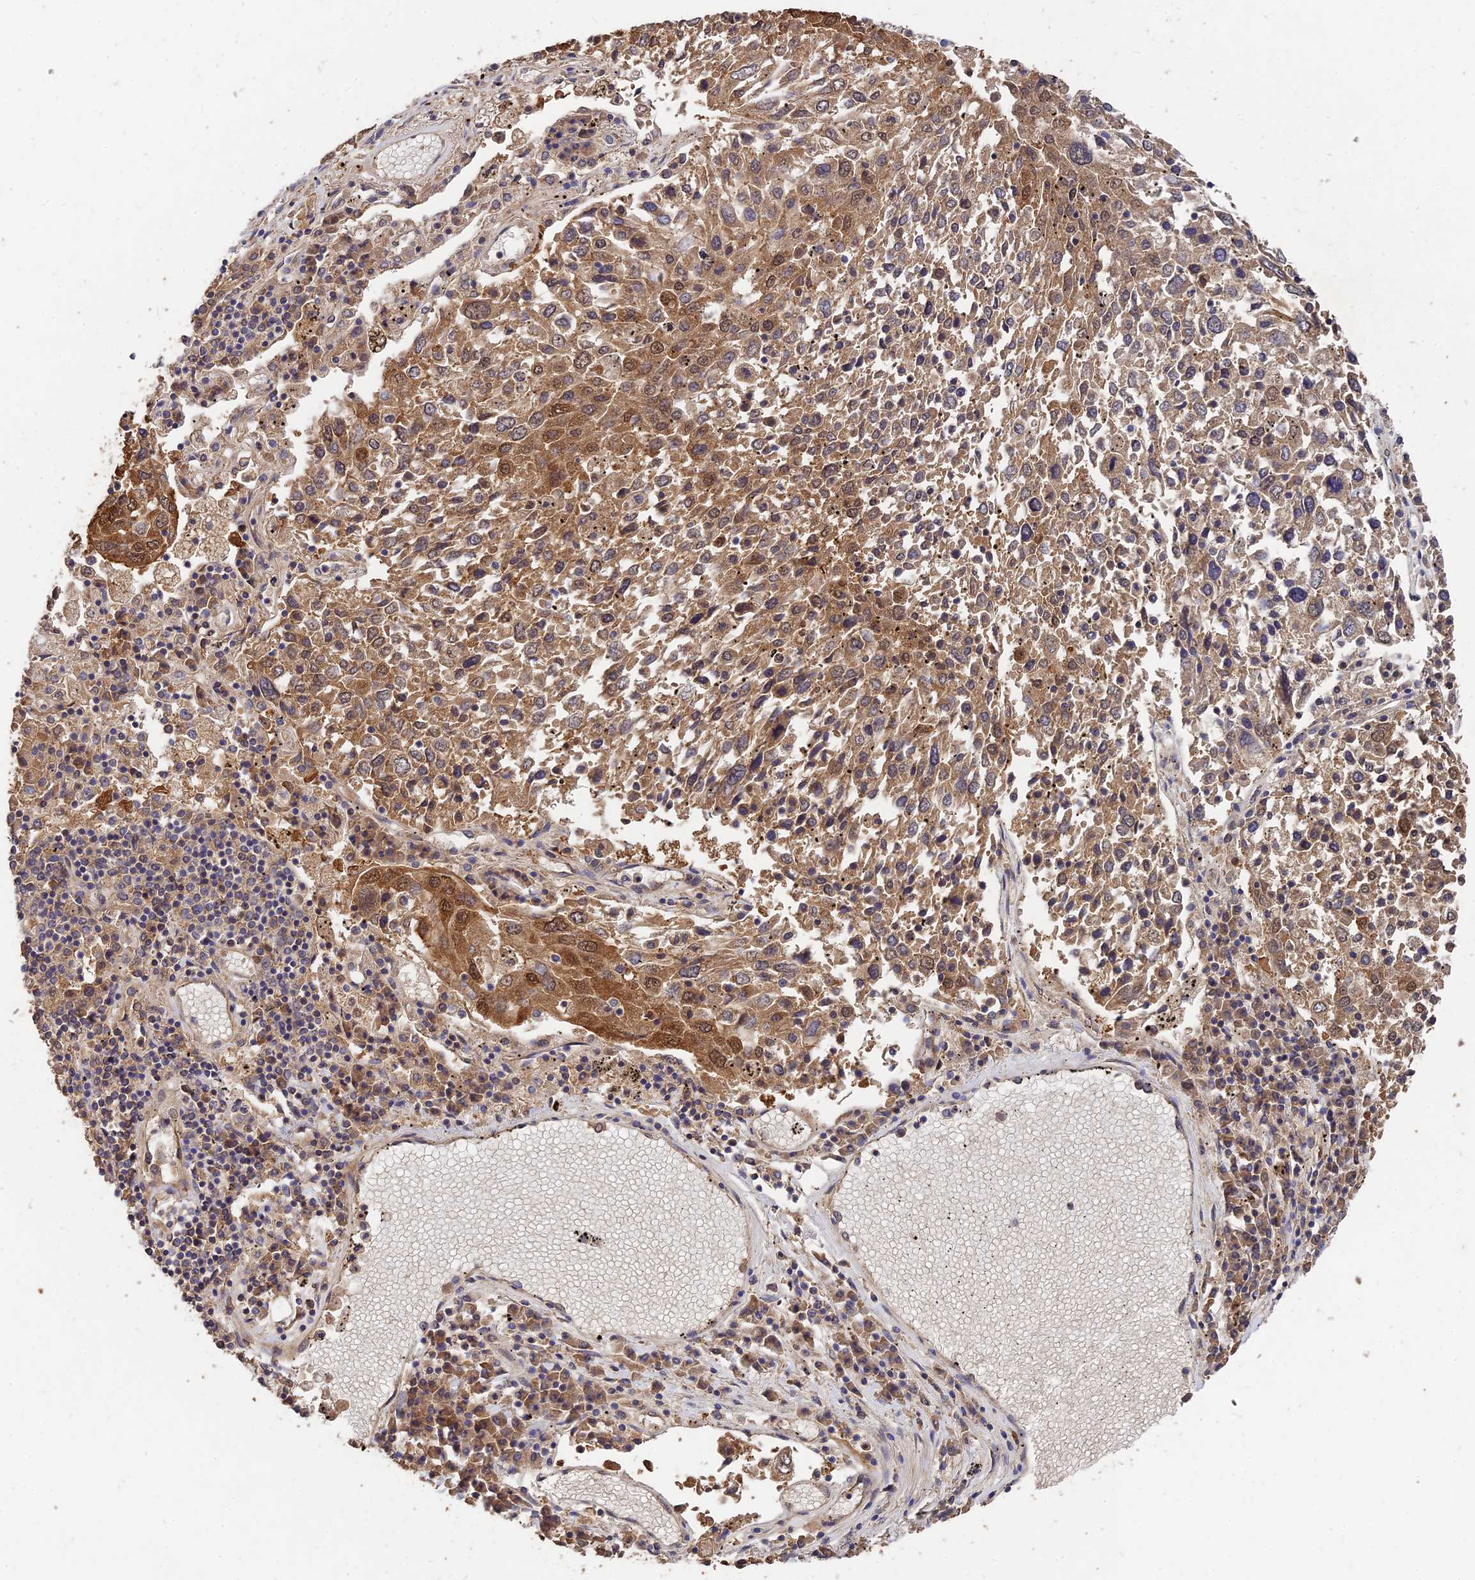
{"staining": {"intensity": "moderate", "quantity": ">75%", "location": "cytoplasmic/membranous"}, "tissue": "lung cancer", "cell_type": "Tumor cells", "image_type": "cancer", "snomed": [{"axis": "morphology", "description": "Squamous cell carcinoma, NOS"}, {"axis": "topography", "description": "Lung"}], "caption": "Immunohistochemistry (IHC) of lung squamous cell carcinoma shows medium levels of moderate cytoplasmic/membranous positivity in about >75% of tumor cells. (DAB (3,3'-diaminobenzidine) IHC with brightfield microscopy, high magnification).", "gene": "SLC38A11", "patient": {"sex": "male", "age": 65}}